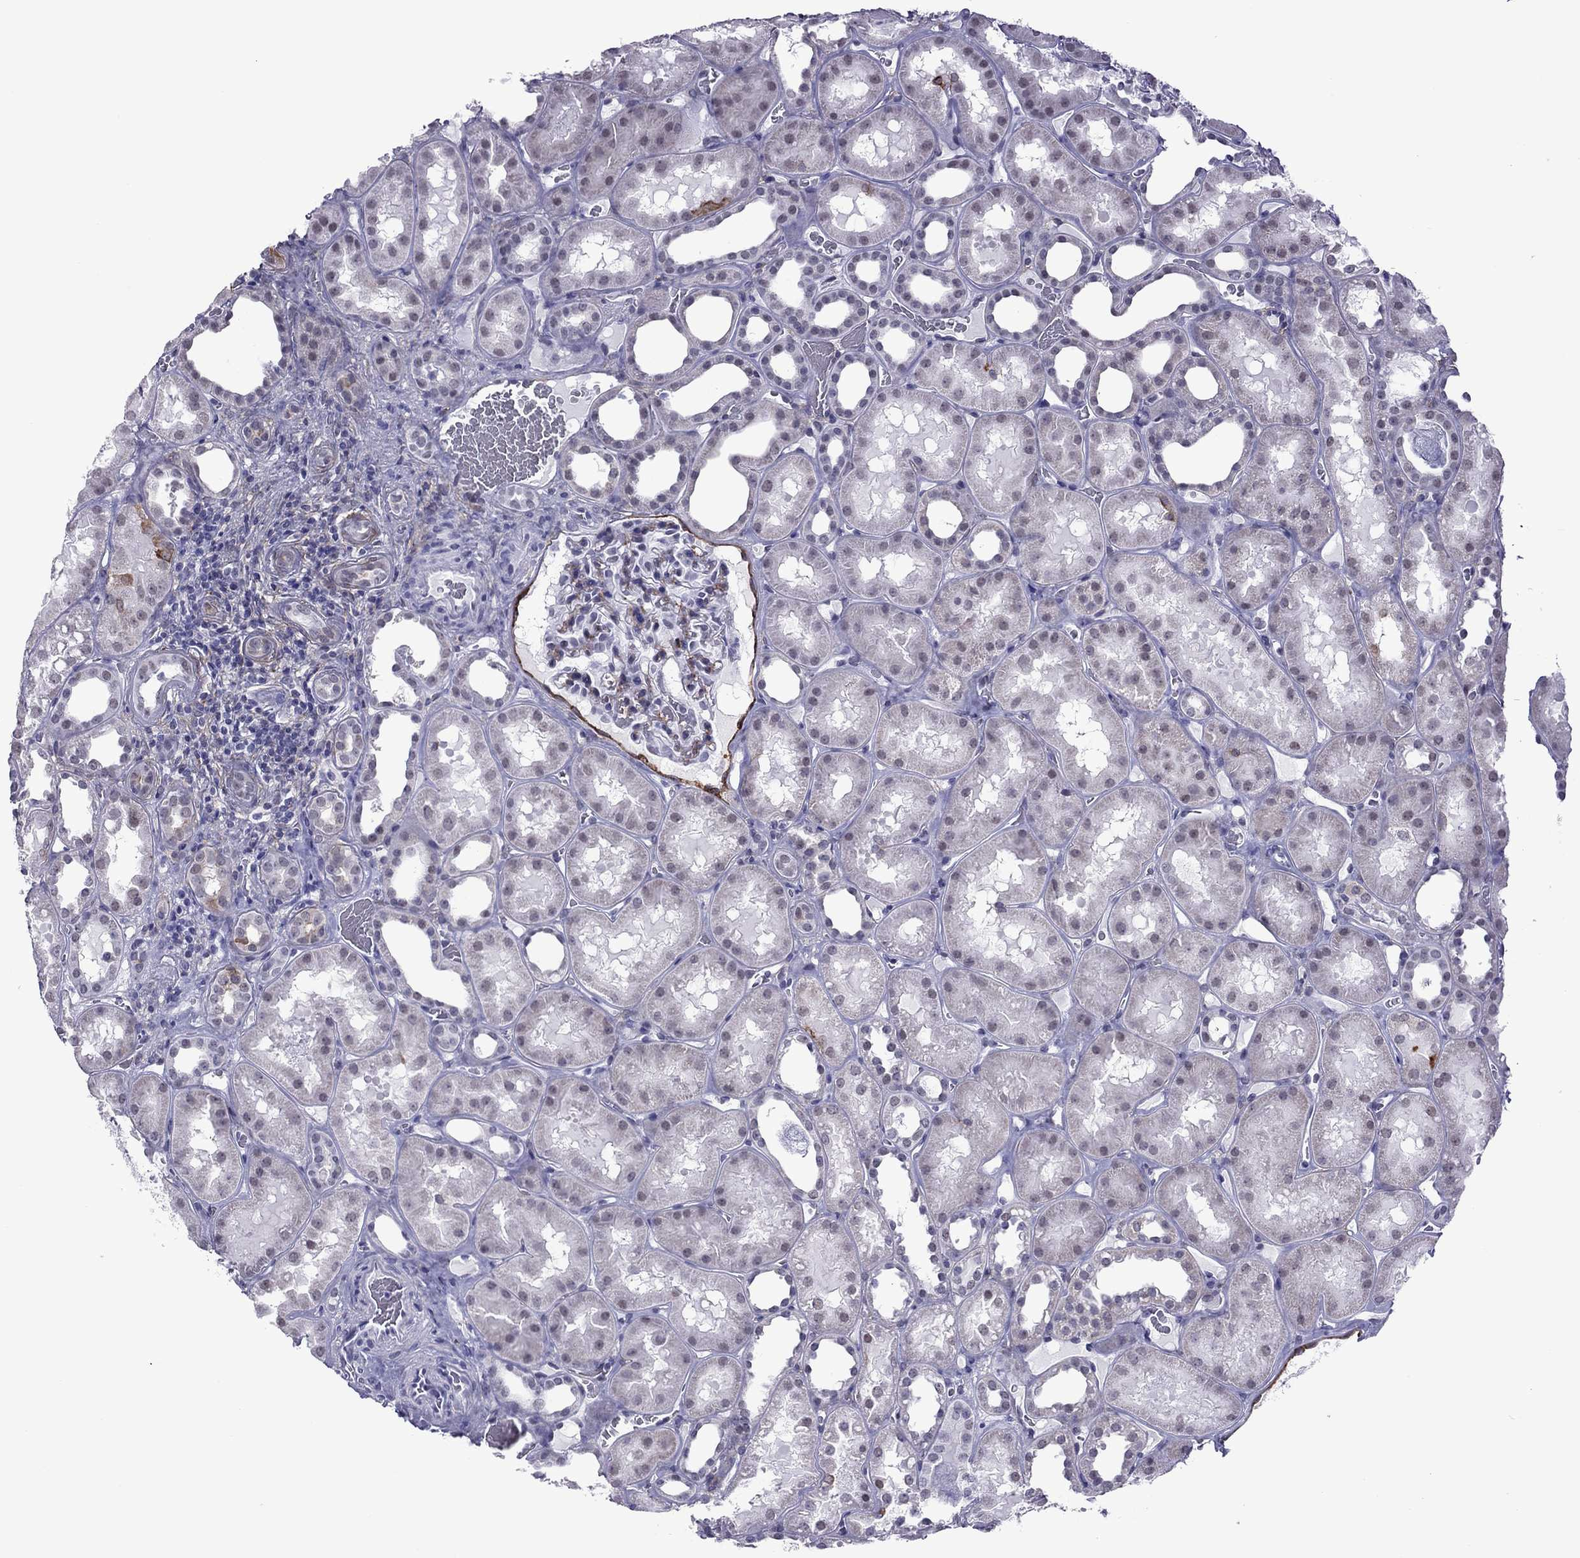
{"staining": {"intensity": "strong", "quantity": "<25%", "location": "cytoplasmic/membranous"}, "tissue": "kidney", "cell_type": "Cells in glomeruli", "image_type": "normal", "snomed": [{"axis": "morphology", "description": "Normal tissue, NOS"}, {"axis": "topography", "description": "Kidney"}], "caption": "Cells in glomeruli demonstrate medium levels of strong cytoplasmic/membranous positivity in approximately <25% of cells in benign human kidney. (brown staining indicates protein expression, while blue staining denotes nuclei).", "gene": "ZNF646", "patient": {"sex": "female", "age": 41}}